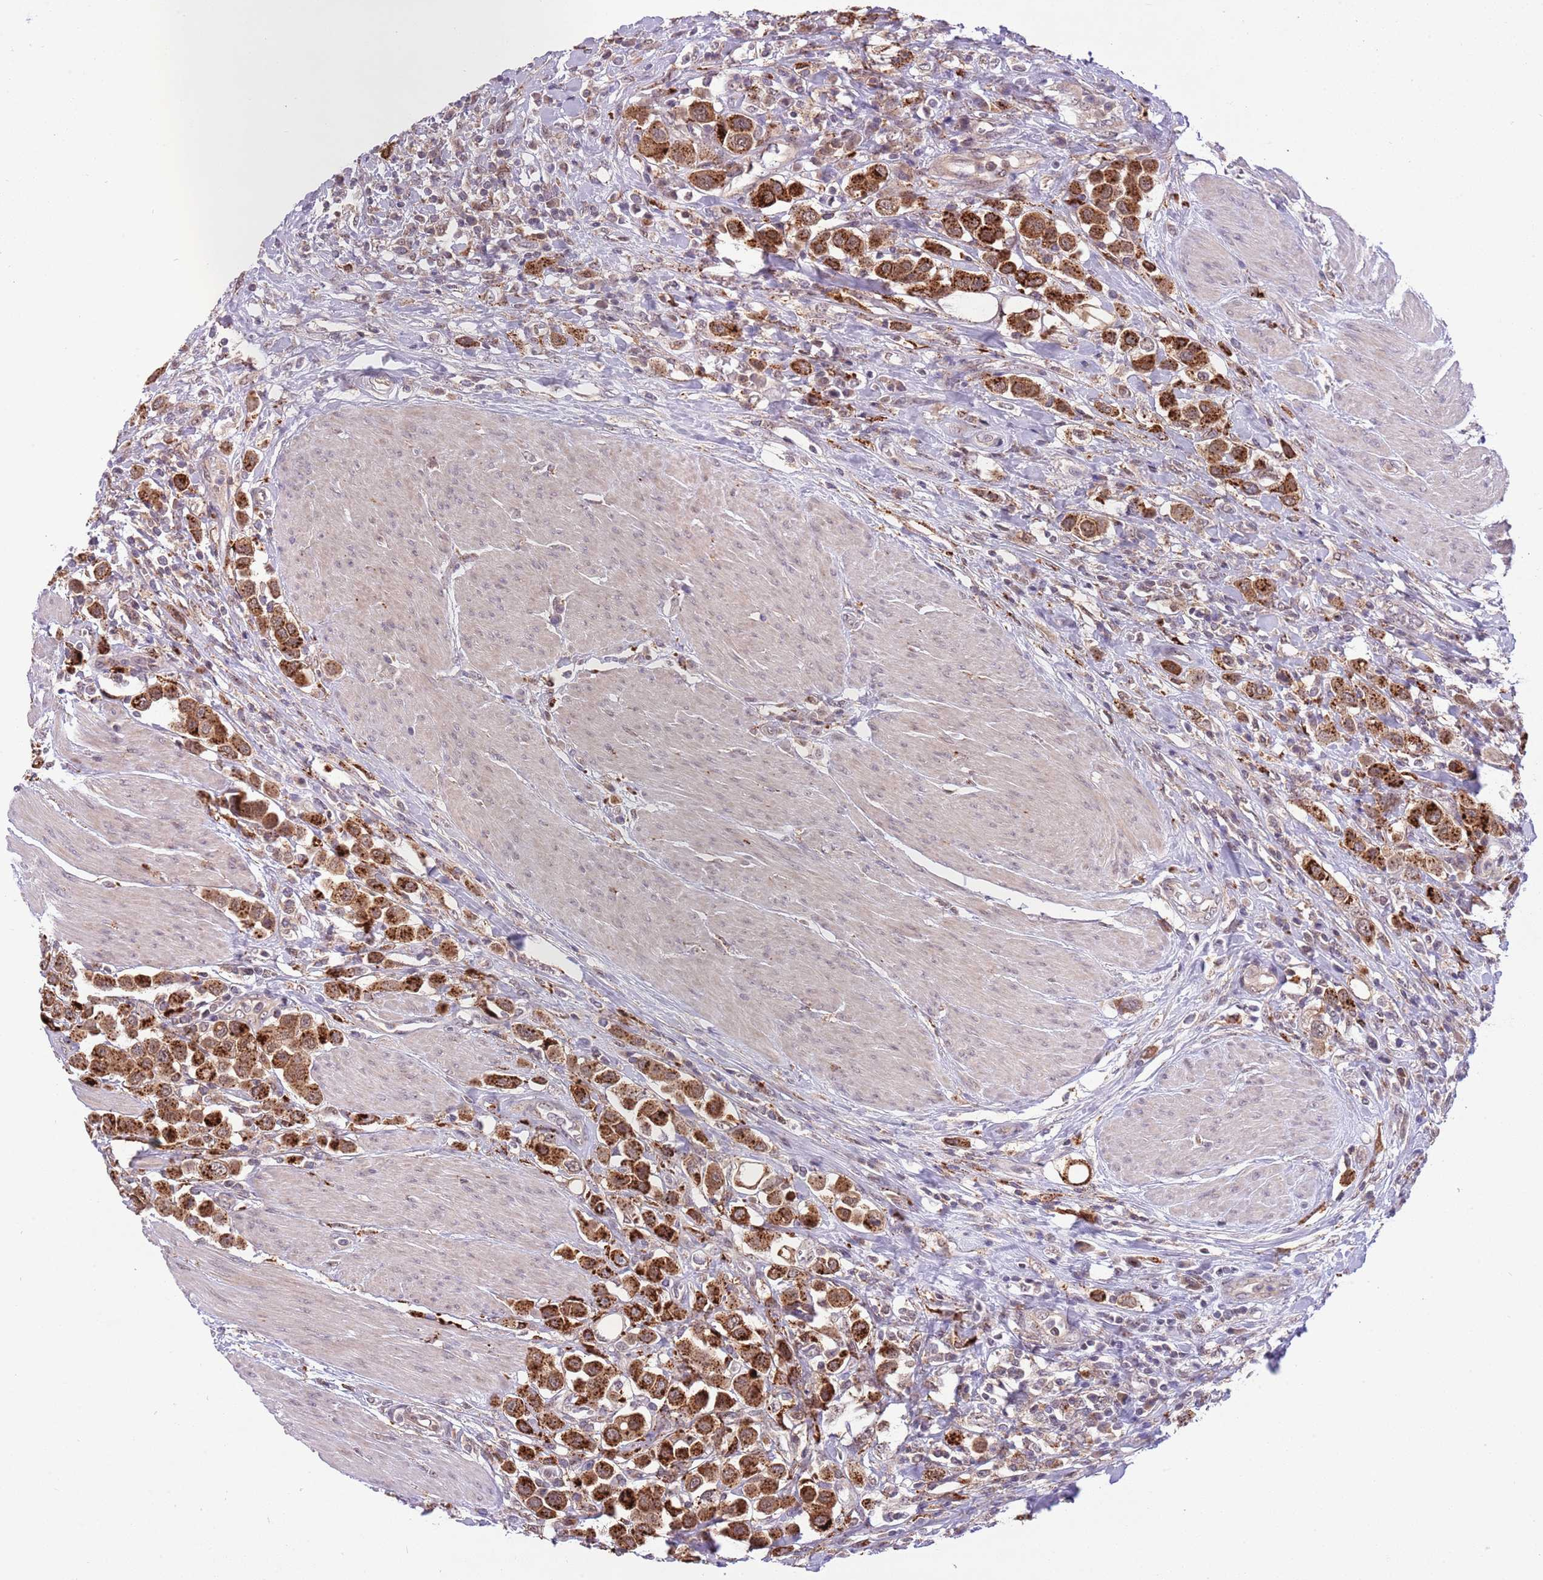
{"staining": {"intensity": "strong", "quantity": ">75%", "location": "cytoplasmic/membranous"}, "tissue": "urothelial cancer", "cell_type": "Tumor cells", "image_type": "cancer", "snomed": [{"axis": "morphology", "description": "Urothelial carcinoma, High grade"}, {"axis": "topography", "description": "Urinary bladder"}], "caption": "The photomicrograph reveals a brown stain indicating the presence of a protein in the cytoplasmic/membranous of tumor cells in urothelial carcinoma (high-grade).", "gene": "TRIM27", "patient": {"sex": "male", "age": 50}}